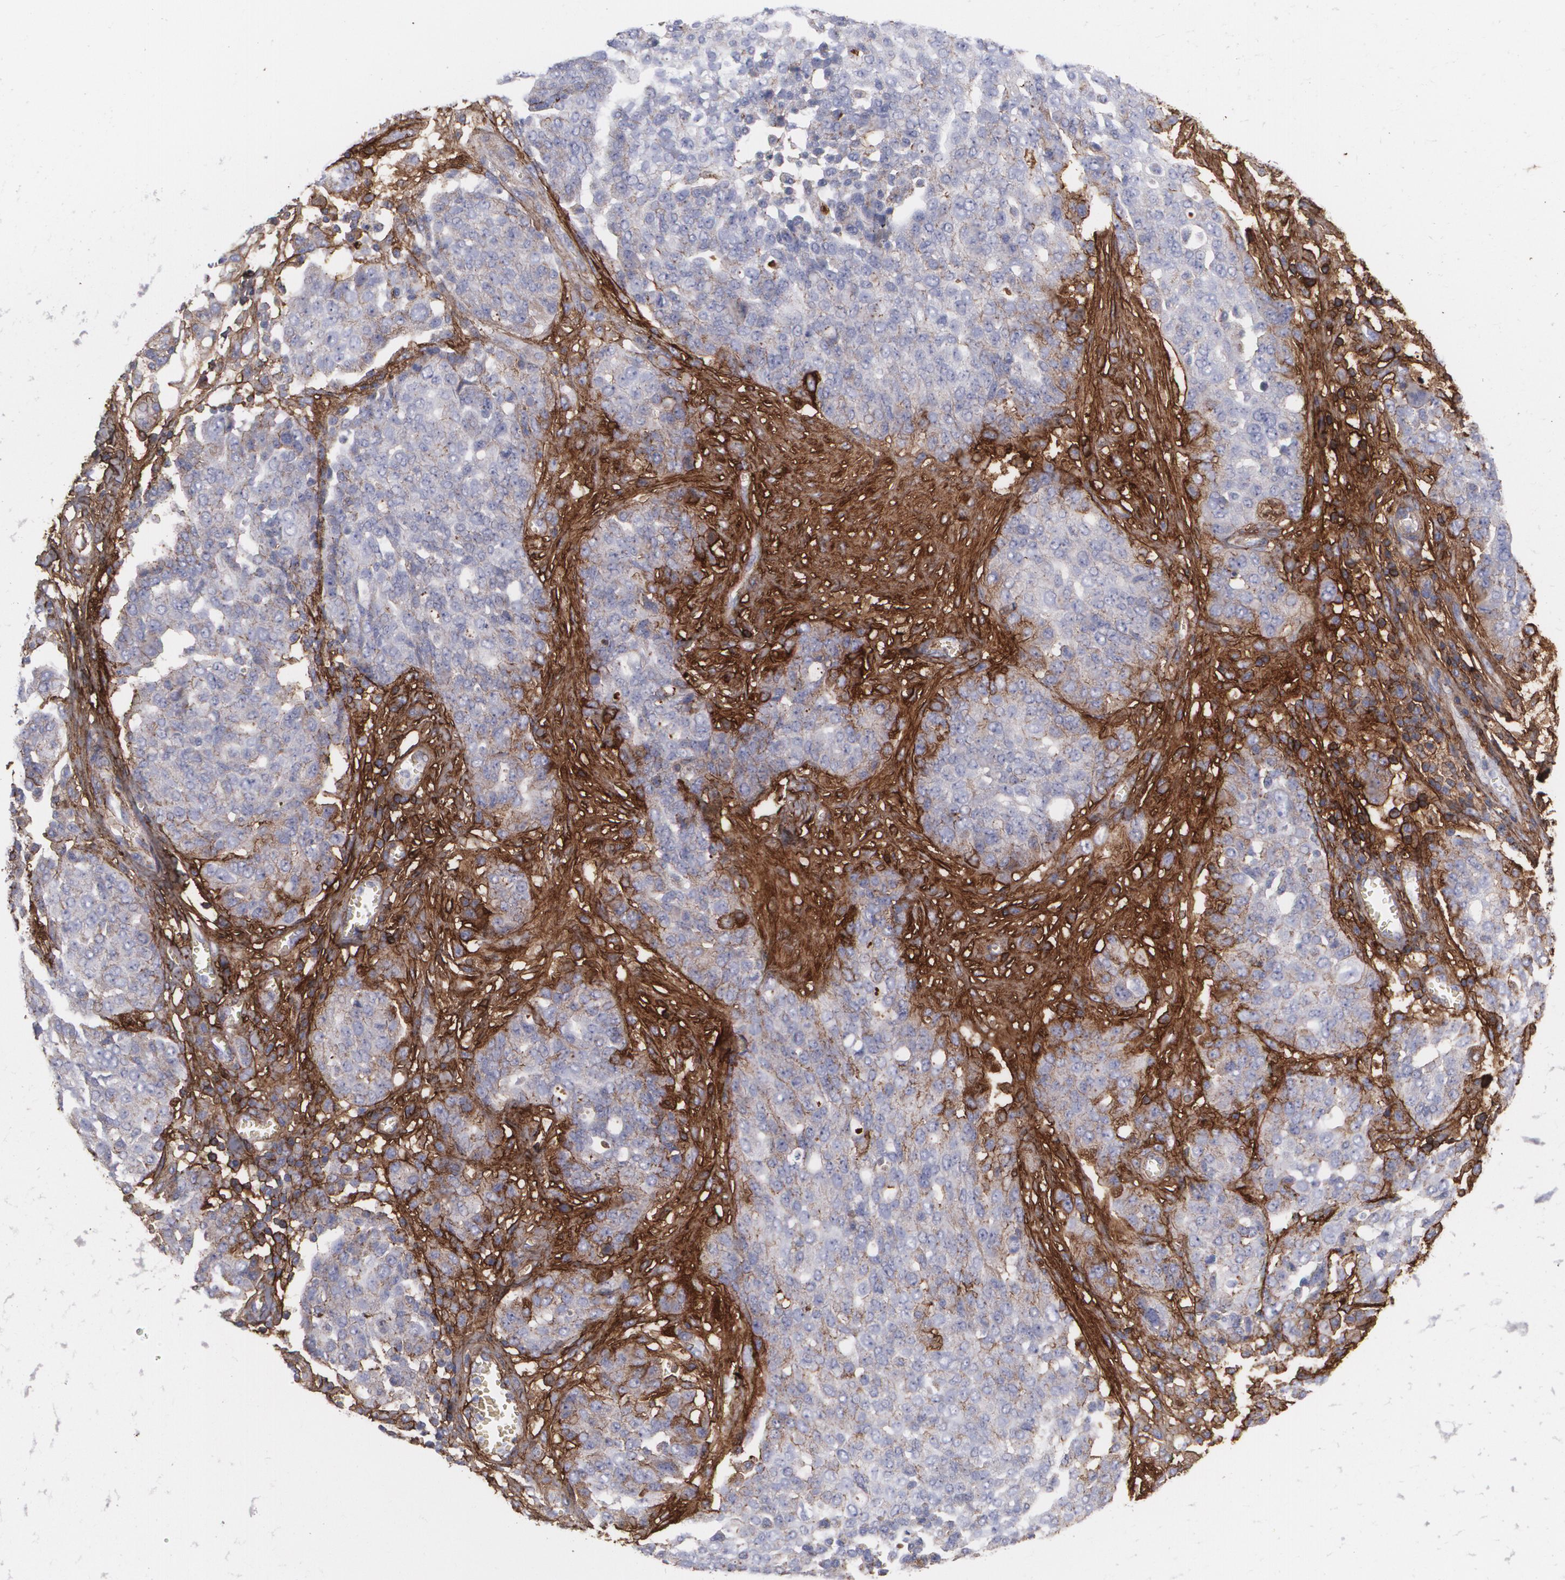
{"staining": {"intensity": "weak", "quantity": ">75%", "location": "cytoplasmic/membranous"}, "tissue": "ovarian cancer", "cell_type": "Tumor cells", "image_type": "cancer", "snomed": [{"axis": "morphology", "description": "Cystadenocarcinoma, serous, NOS"}, {"axis": "topography", "description": "Soft tissue"}, {"axis": "topography", "description": "Ovary"}], "caption": "Immunohistochemistry (IHC) histopathology image of neoplastic tissue: human ovarian cancer stained using IHC demonstrates low levels of weak protein expression localized specifically in the cytoplasmic/membranous of tumor cells, appearing as a cytoplasmic/membranous brown color.", "gene": "FBLN1", "patient": {"sex": "female", "age": 57}}